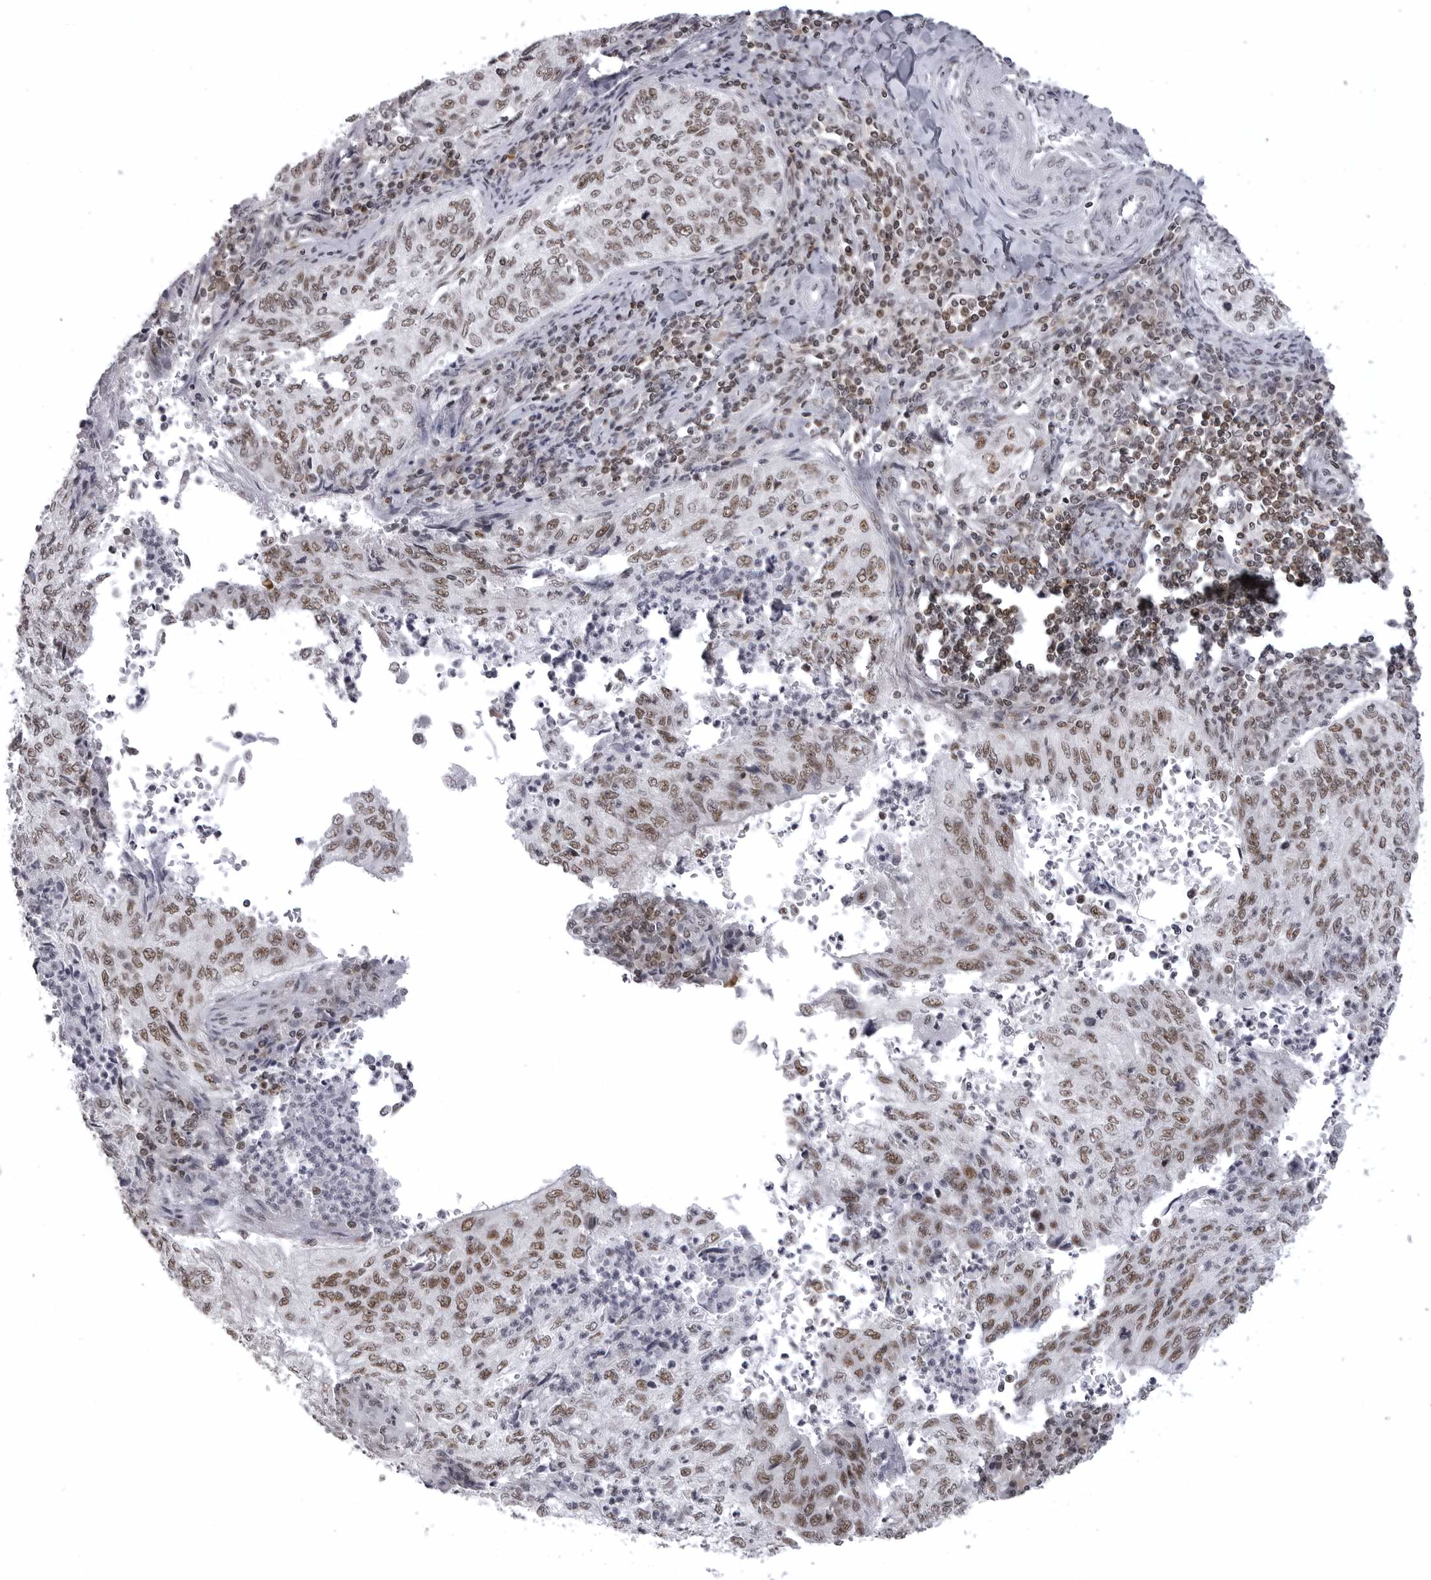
{"staining": {"intensity": "moderate", "quantity": ">75%", "location": "nuclear"}, "tissue": "cervical cancer", "cell_type": "Tumor cells", "image_type": "cancer", "snomed": [{"axis": "morphology", "description": "Squamous cell carcinoma, NOS"}, {"axis": "topography", "description": "Cervix"}], "caption": "Moderate nuclear positivity for a protein is seen in approximately >75% of tumor cells of cervical squamous cell carcinoma using immunohistochemistry (IHC).", "gene": "WRAP53", "patient": {"sex": "female", "age": 30}}